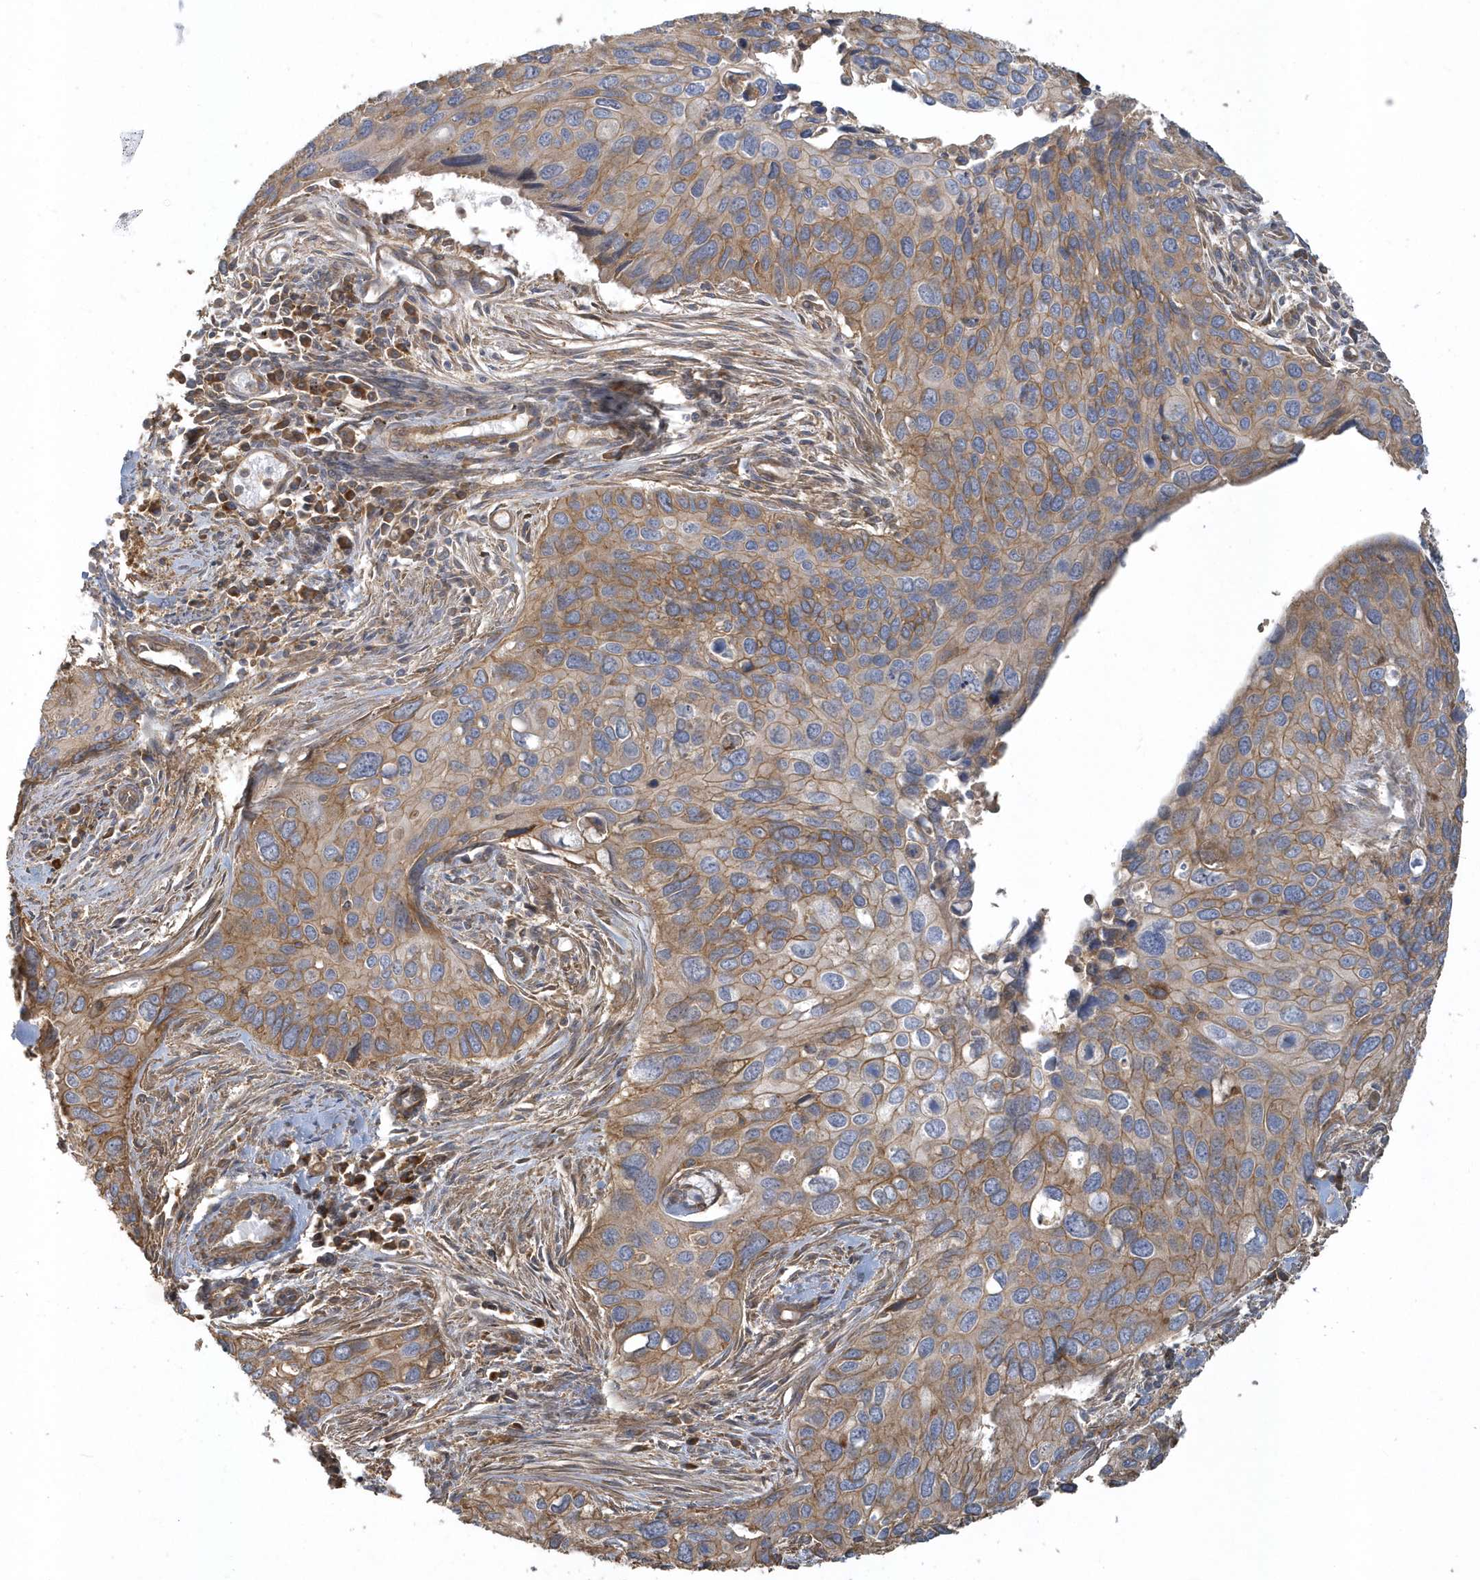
{"staining": {"intensity": "moderate", "quantity": "25%-75%", "location": "cytoplasmic/membranous"}, "tissue": "cervical cancer", "cell_type": "Tumor cells", "image_type": "cancer", "snomed": [{"axis": "morphology", "description": "Squamous cell carcinoma, NOS"}, {"axis": "topography", "description": "Cervix"}], "caption": "Cervical cancer stained with a protein marker exhibits moderate staining in tumor cells.", "gene": "TRAIP", "patient": {"sex": "female", "age": 55}}